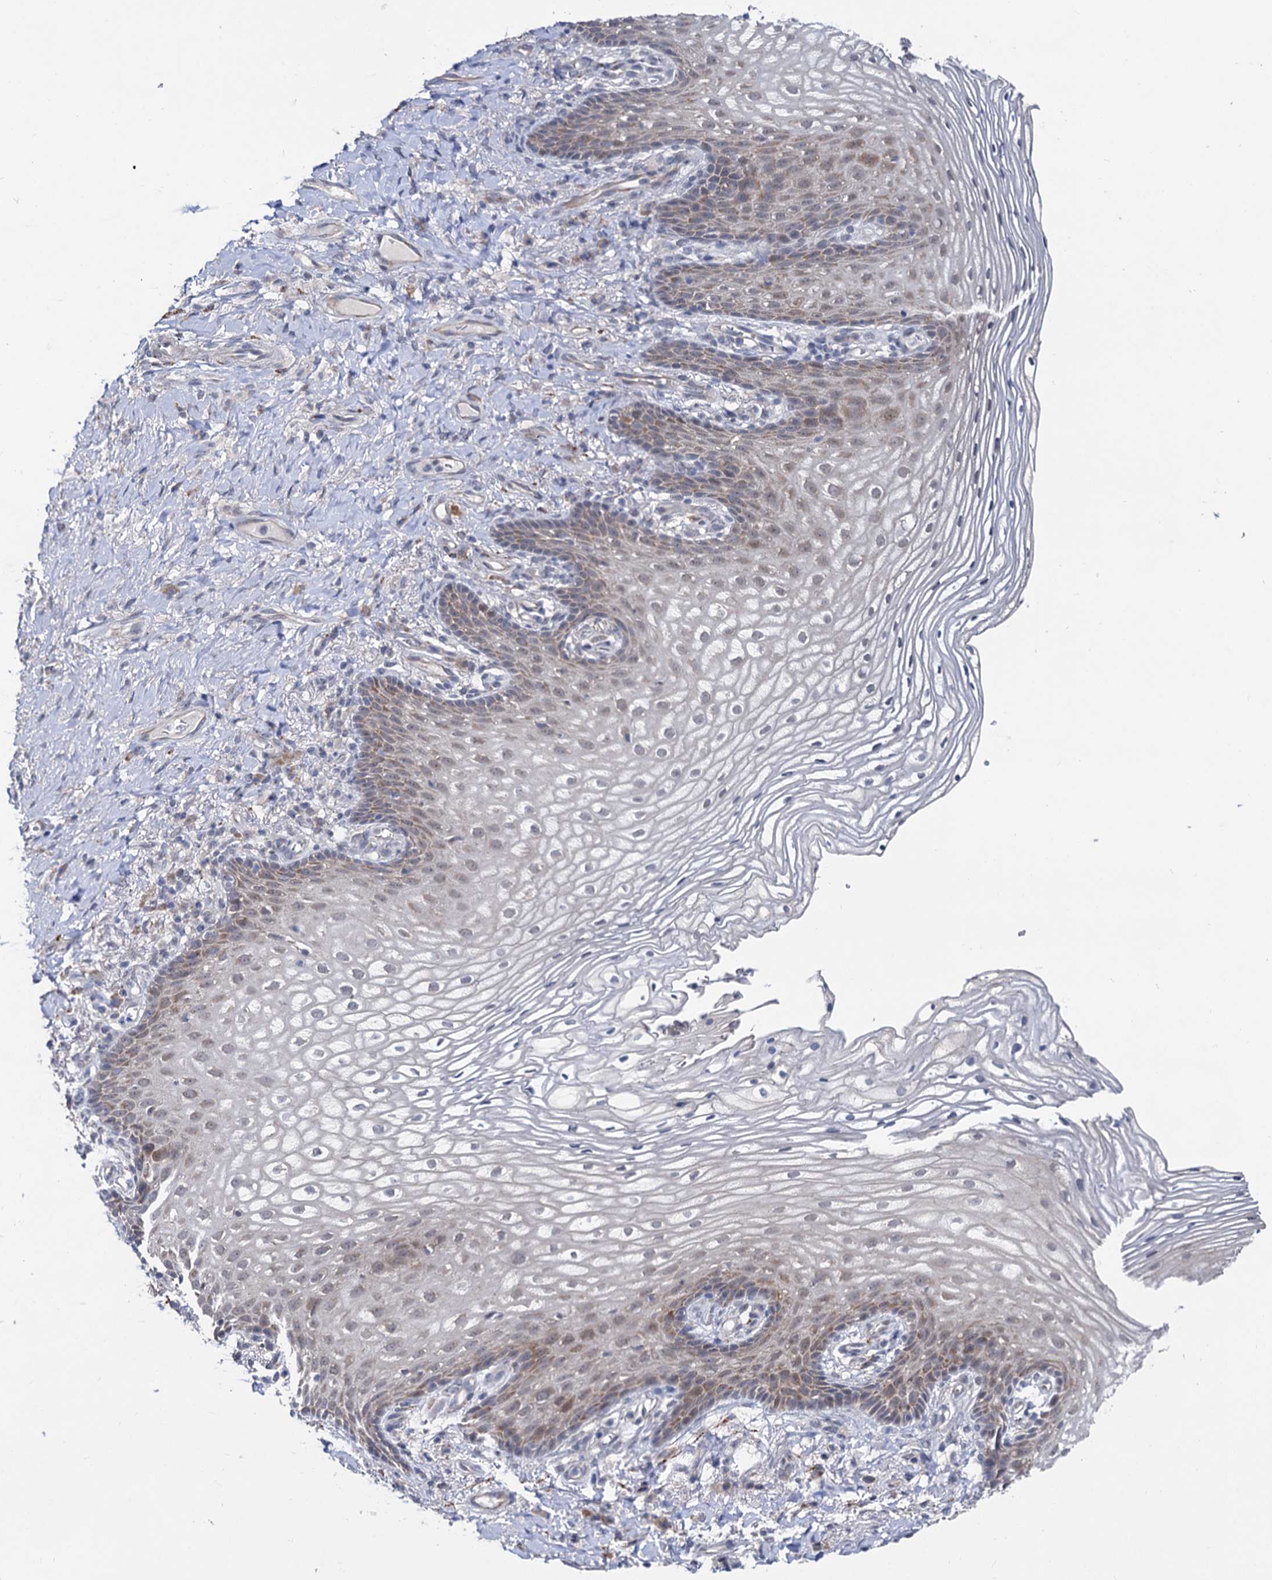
{"staining": {"intensity": "weak", "quantity": "<25%", "location": "cytoplasmic/membranous"}, "tissue": "vagina", "cell_type": "Squamous epithelial cells", "image_type": "normal", "snomed": [{"axis": "morphology", "description": "Normal tissue, NOS"}, {"axis": "topography", "description": "Vagina"}], "caption": "Squamous epithelial cells show no significant protein expression in benign vagina. Nuclei are stained in blue.", "gene": "CAPRIN2", "patient": {"sex": "female", "age": 60}}